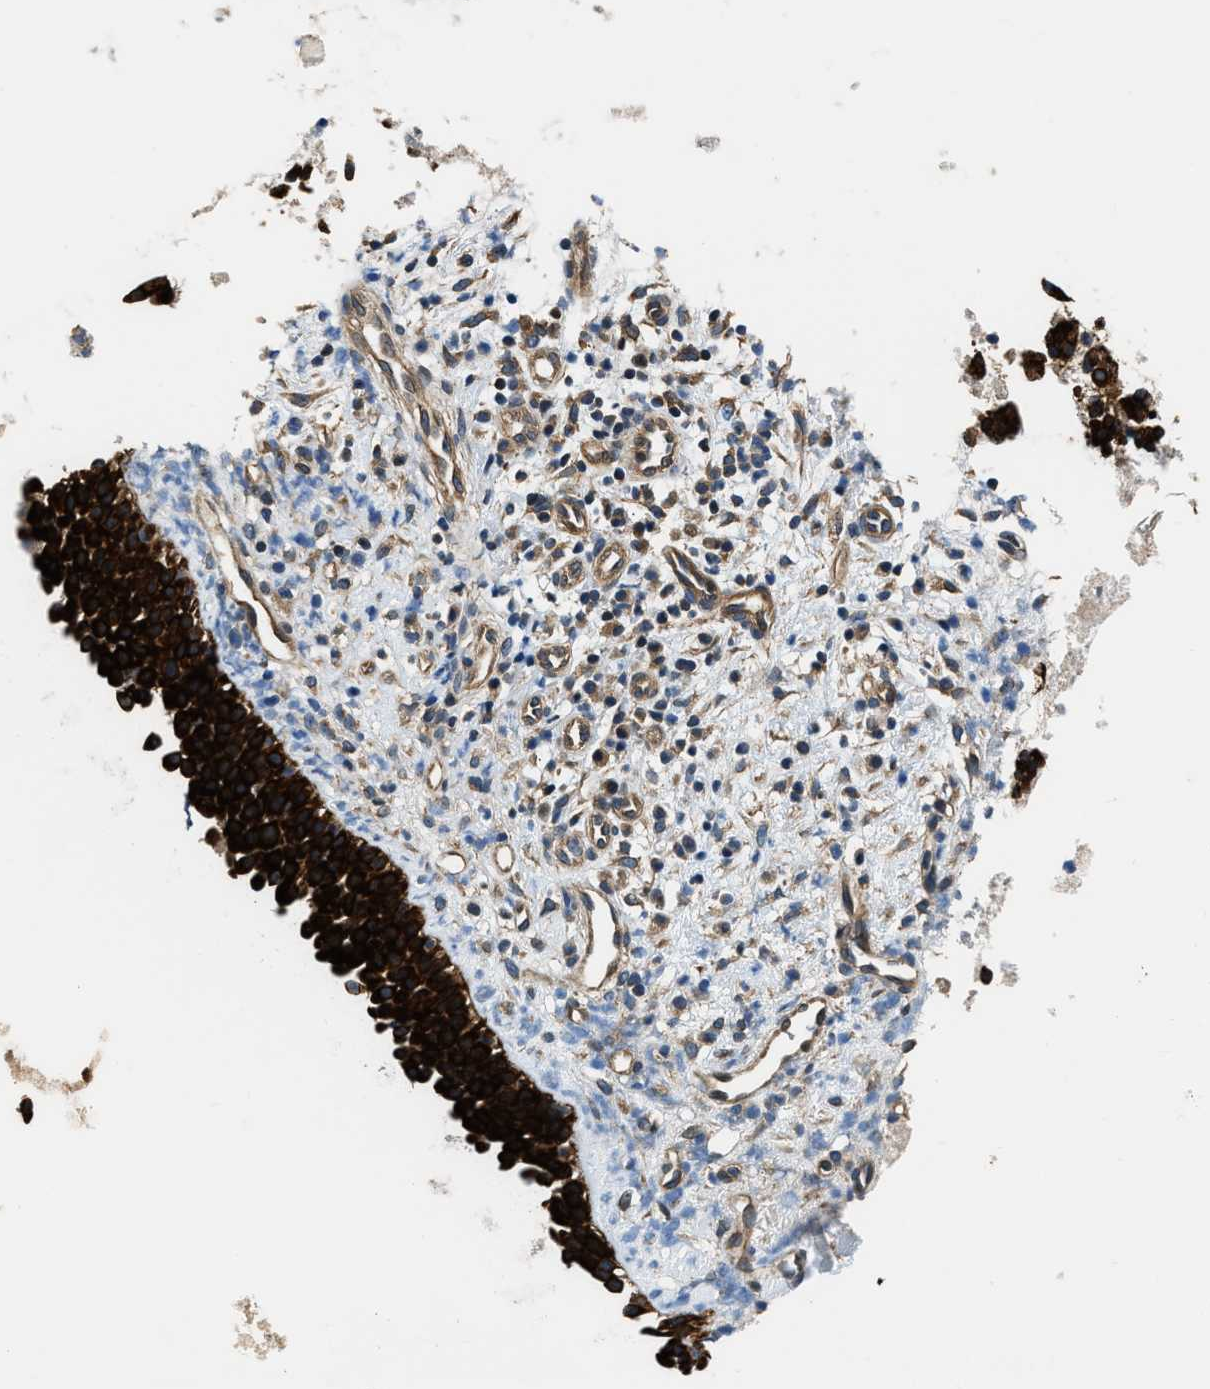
{"staining": {"intensity": "strong", "quantity": ">75%", "location": "cytoplasmic/membranous"}, "tissue": "nasopharynx", "cell_type": "Respiratory epithelial cells", "image_type": "normal", "snomed": [{"axis": "morphology", "description": "Normal tissue, NOS"}, {"axis": "topography", "description": "Nasopharynx"}], "caption": "An image of nasopharynx stained for a protein reveals strong cytoplasmic/membranous brown staining in respiratory epithelial cells. The protein of interest is stained brown, and the nuclei are stained in blue (DAB IHC with brightfield microscopy, high magnification).", "gene": "IL3RA", "patient": {"sex": "male", "age": 21}}